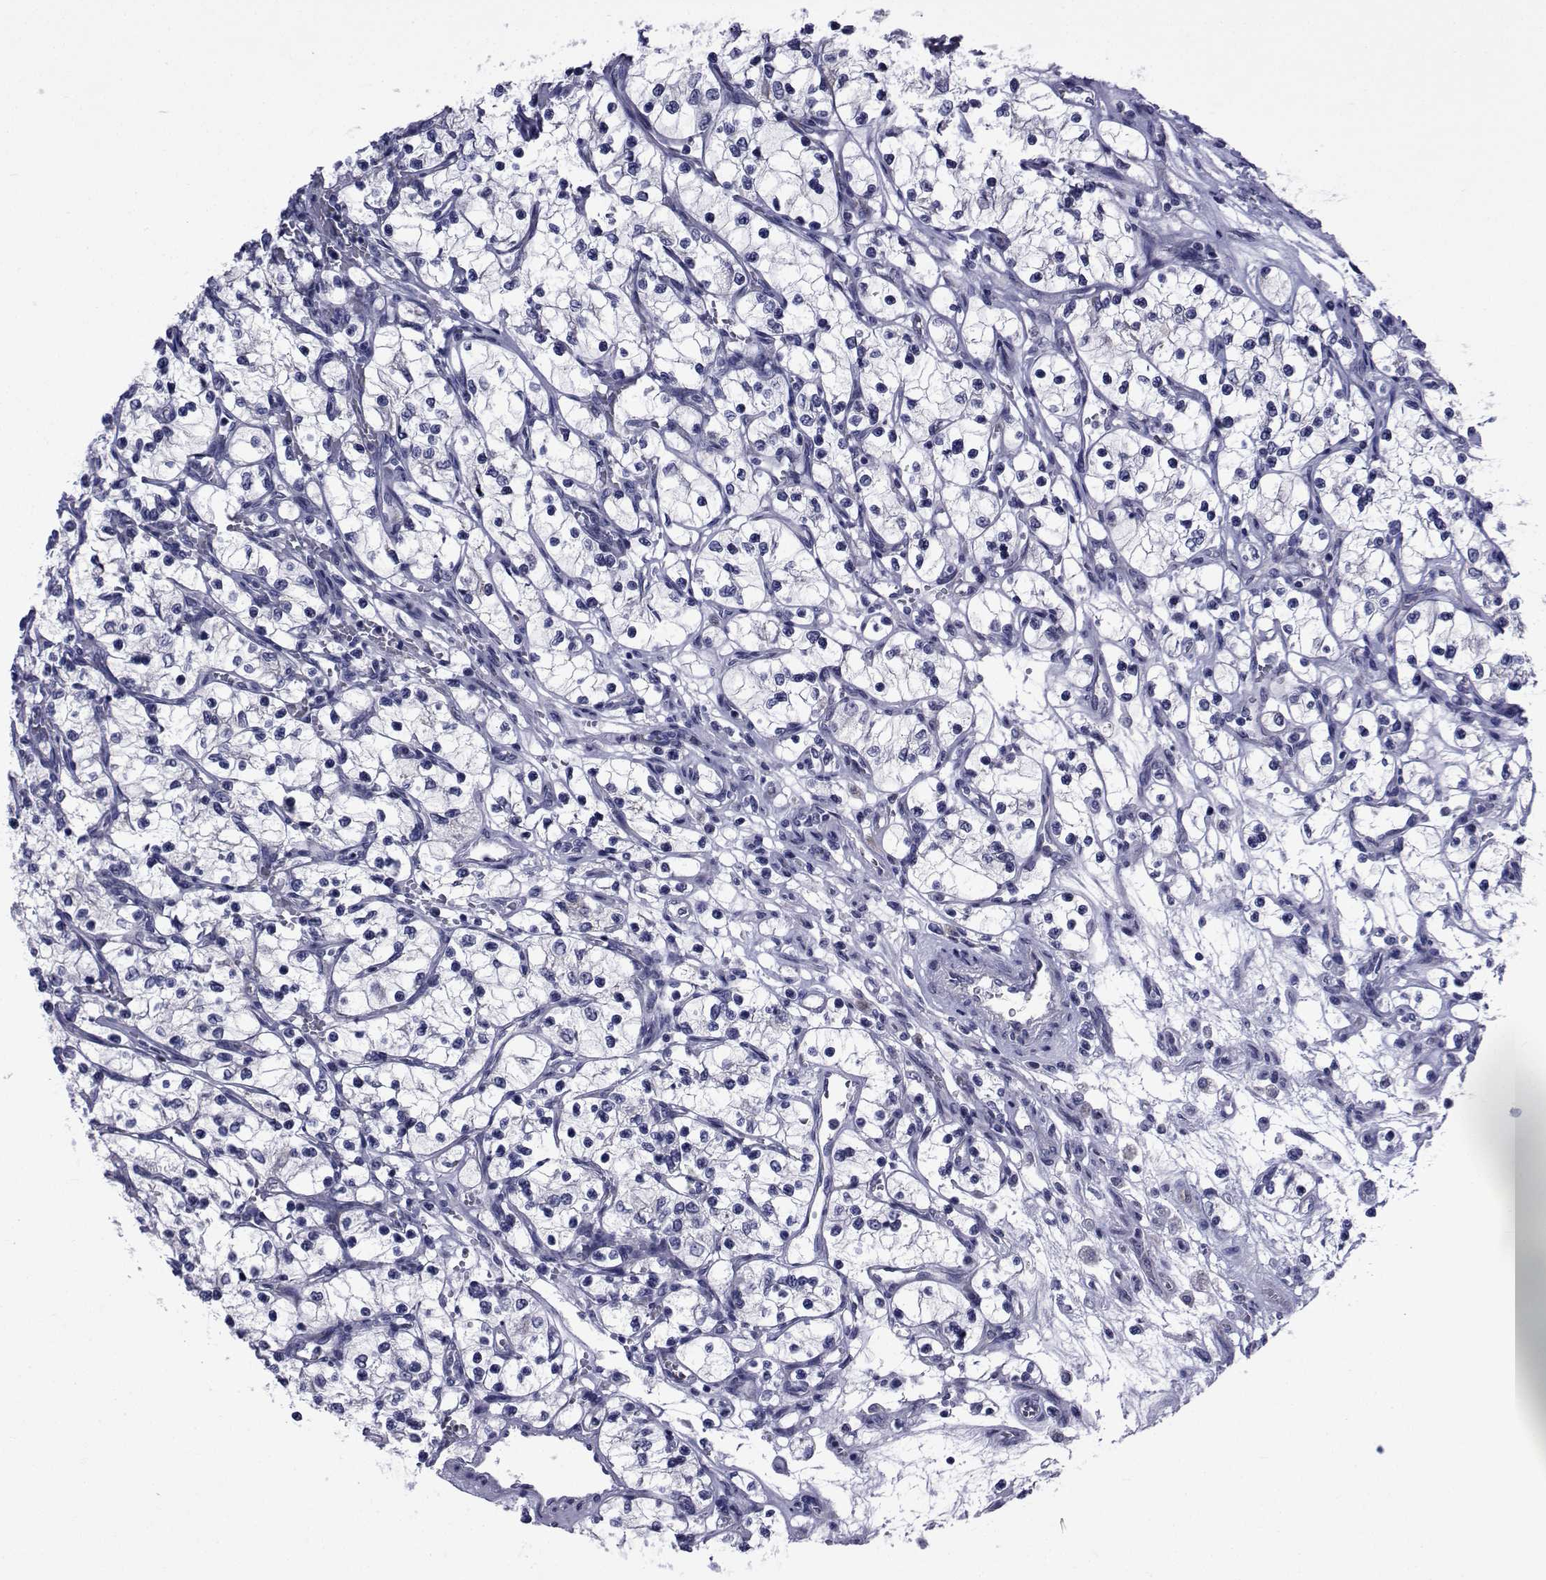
{"staining": {"intensity": "negative", "quantity": "none", "location": "none"}, "tissue": "renal cancer", "cell_type": "Tumor cells", "image_type": "cancer", "snomed": [{"axis": "morphology", "description": "Adenocarcinoma, NOS"}, {"axis": "topography", "description": "Kidney"}], "caption": "The immunohistochemistry histopathology image has no significant staining in tumor cells of renal cancer (adenocarcinoma) tissue.", "gene": "ROPN1", "patient": {"sex": "female", "age": 69}}